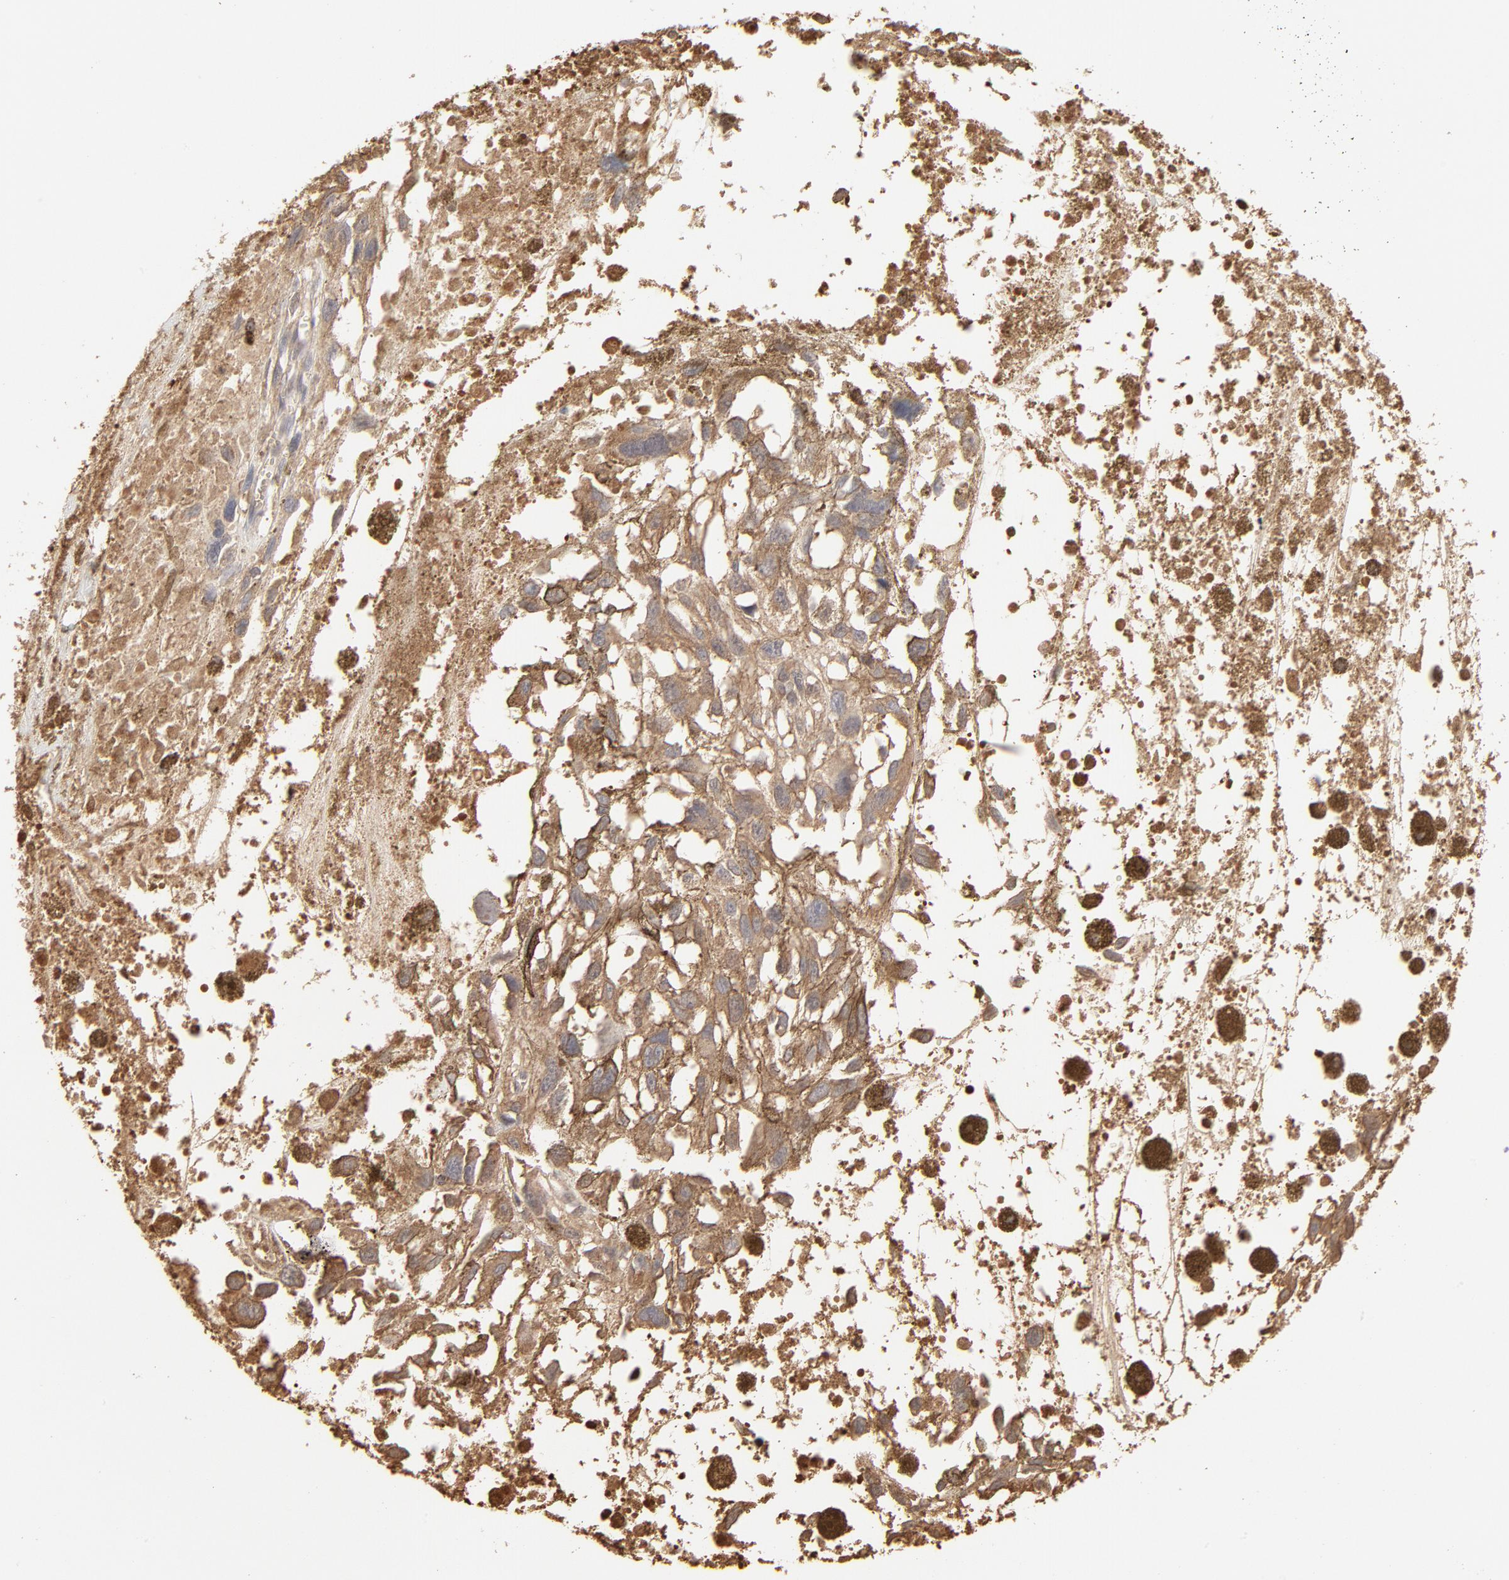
{"staining": {"intensity": "moderate", "quantity": ">75%", "location": "cytoplasmic/membranous"}, "tissue": "melanoma", "cell_type": "Tumor cells", "image_type": "cancer", "snomed": [{"axis": "morphology", "description": "Malignant melanoma, Metastatic site"}, {"axis": "topography", "description": "Lymph node"}], "caption": "This photomicrograph displays immunohistochemistry (IHC) staining of human melanoma, with medium moderate cytoplasmic/membranous positivity in about >75% of tumor cells.", "gene": "PPP2CA", "patient": {"sex": "male", "age": 59}}